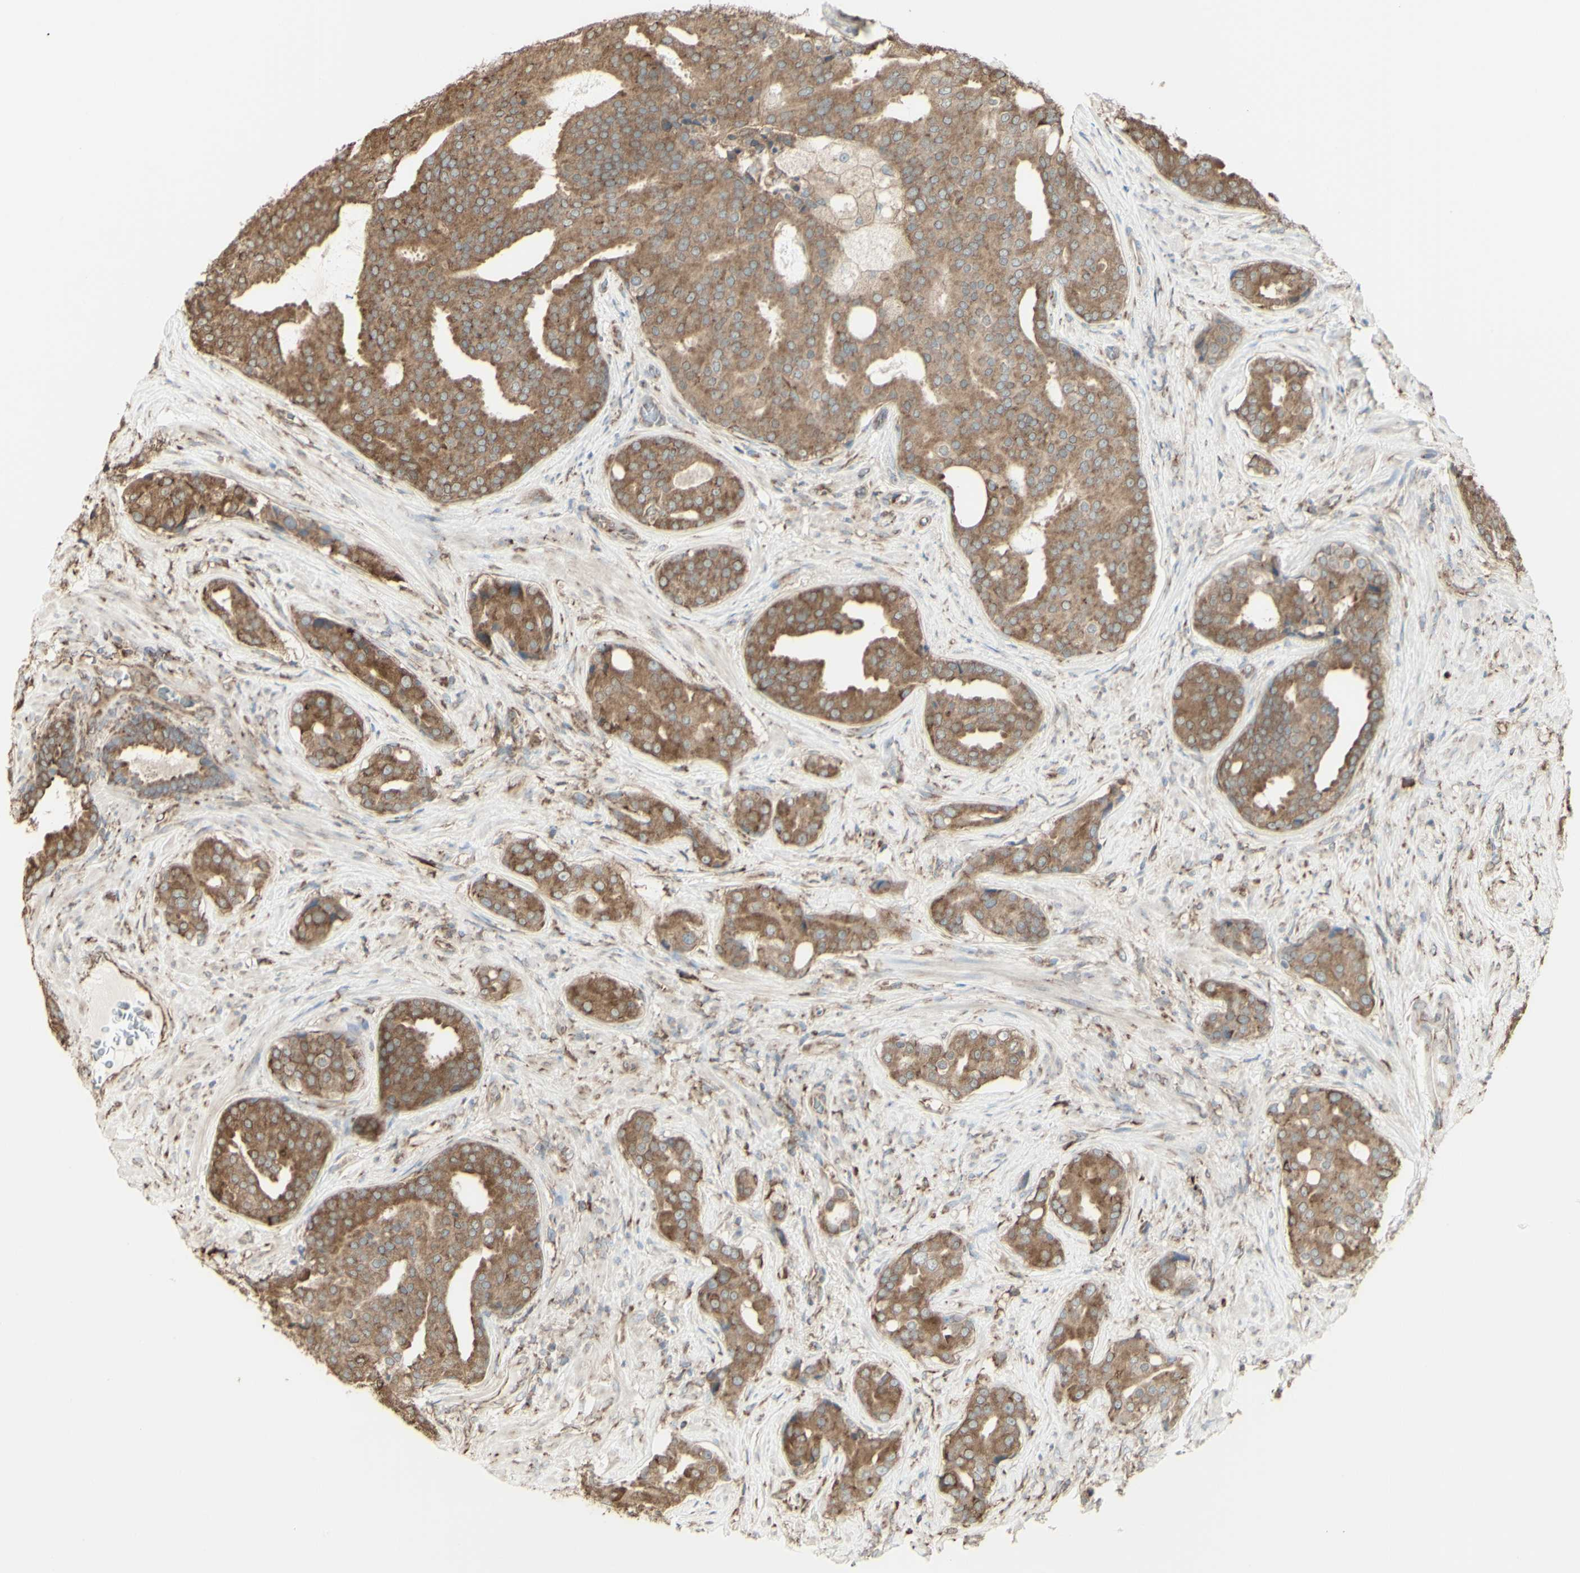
{"staining": {"intensity": "moderate", "quantity": ">75%", "location": "cytoplasmic/membranous"}, "tissue": "prostate cancer", "cell_type": "Tumor cells", "image_type": "cancer", "snomed": [{"axis": "morphology", "description": "Adenocarcinoma, High grade"}, {"axis": "topography", "description": "Prostate"}], "caption": "Immunohistochemical staining of human prostate cancer demonstrates medium levels of moderate cytoplasmic/membranous expression in approximately >75% of tumor cells.", "gene": "EEF1B2", "patient": {"sex": "male", "age": 71}}